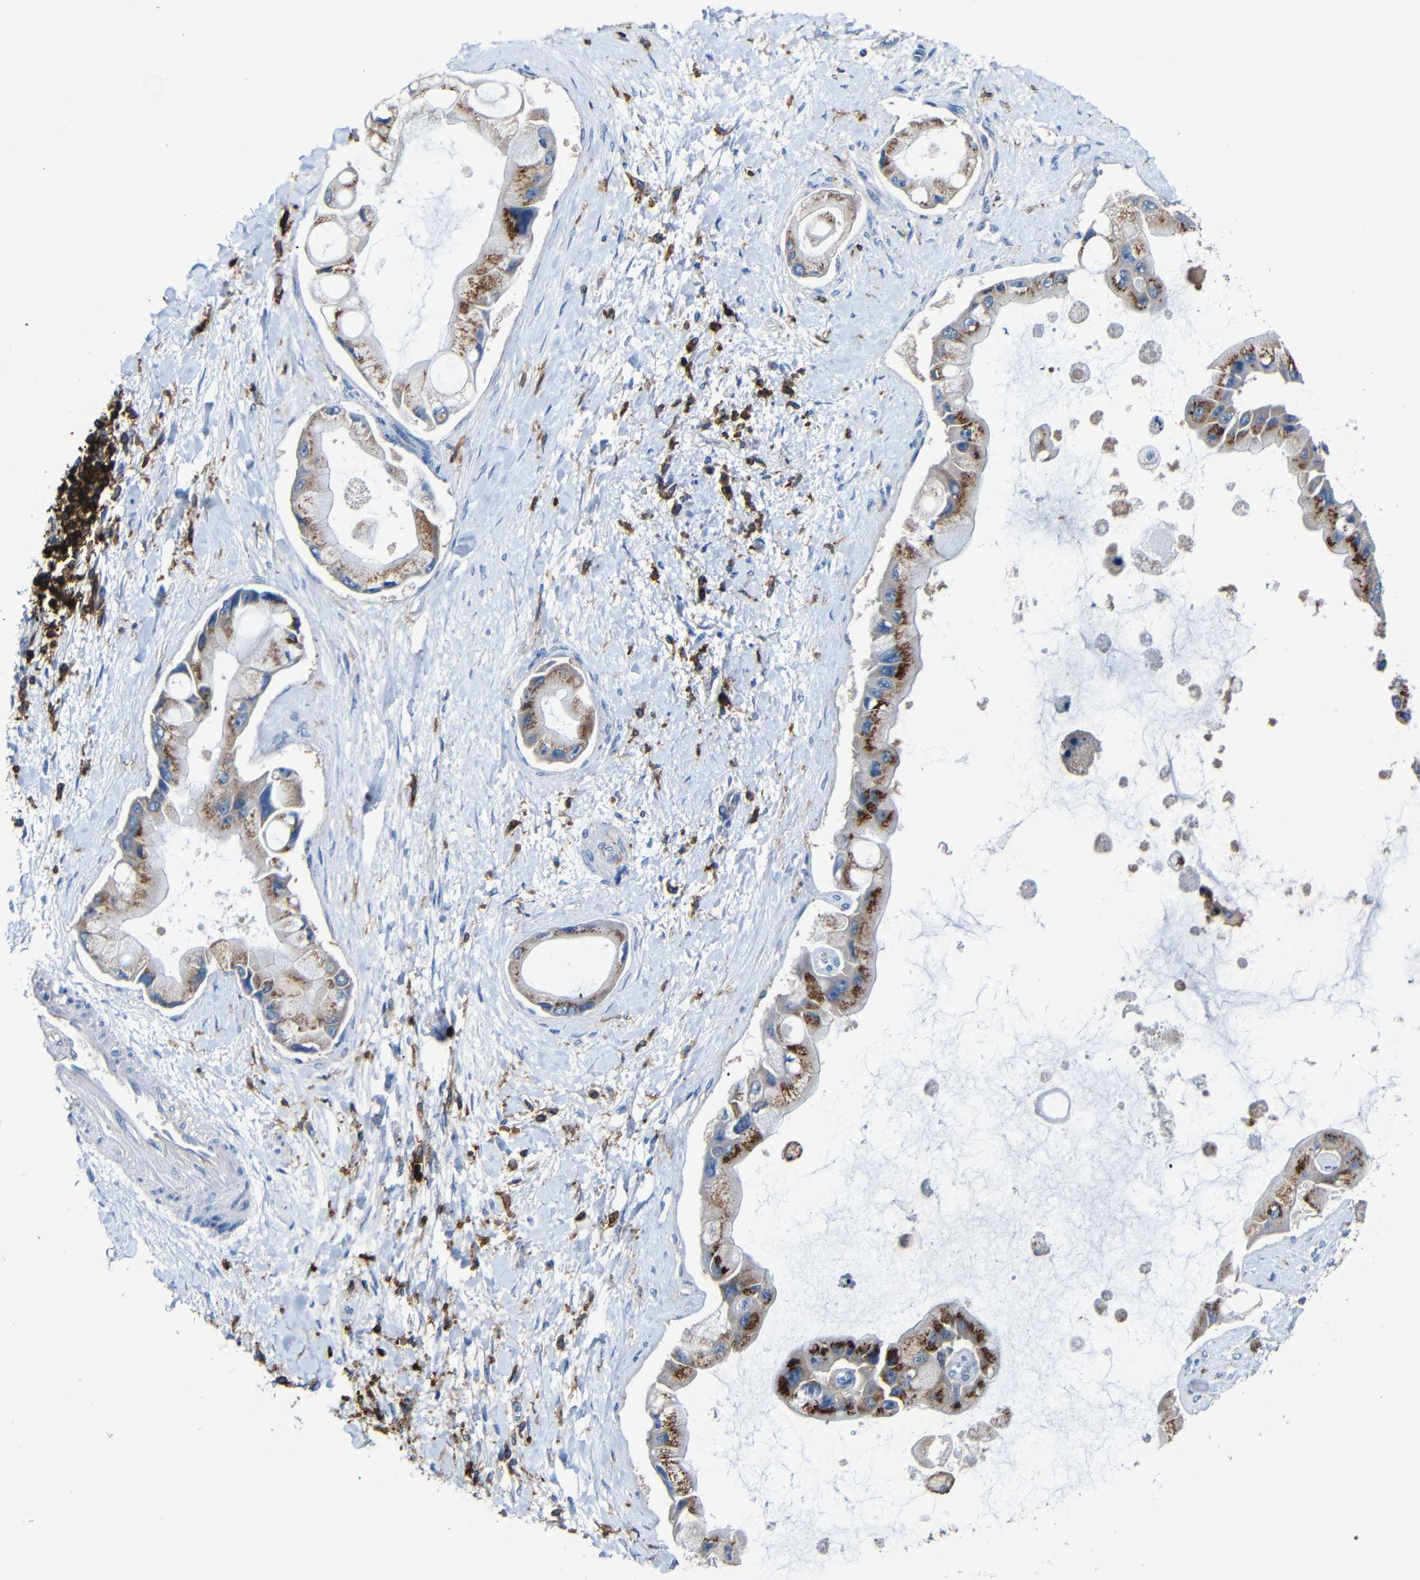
{"staining": {"intensity": "moderate", "quantity": ">75%", "location": "cytoplasmic/membranous"}, "tissue": "liver cancer", "cell_type": "Tumor cells", "image_type": "cancer", "snomed": [{"axis": "morphology", "description": "Cholangiocarcinoma"}, {"axis": "topography", "description": "Liver"}], "caption": "A brown stain labels moderate cytoplasmic/membranous expression of a protein in human liver cancer tumor cells.", "gene": "P2RY12", "patient": {"sex": "male", "age": 50}}